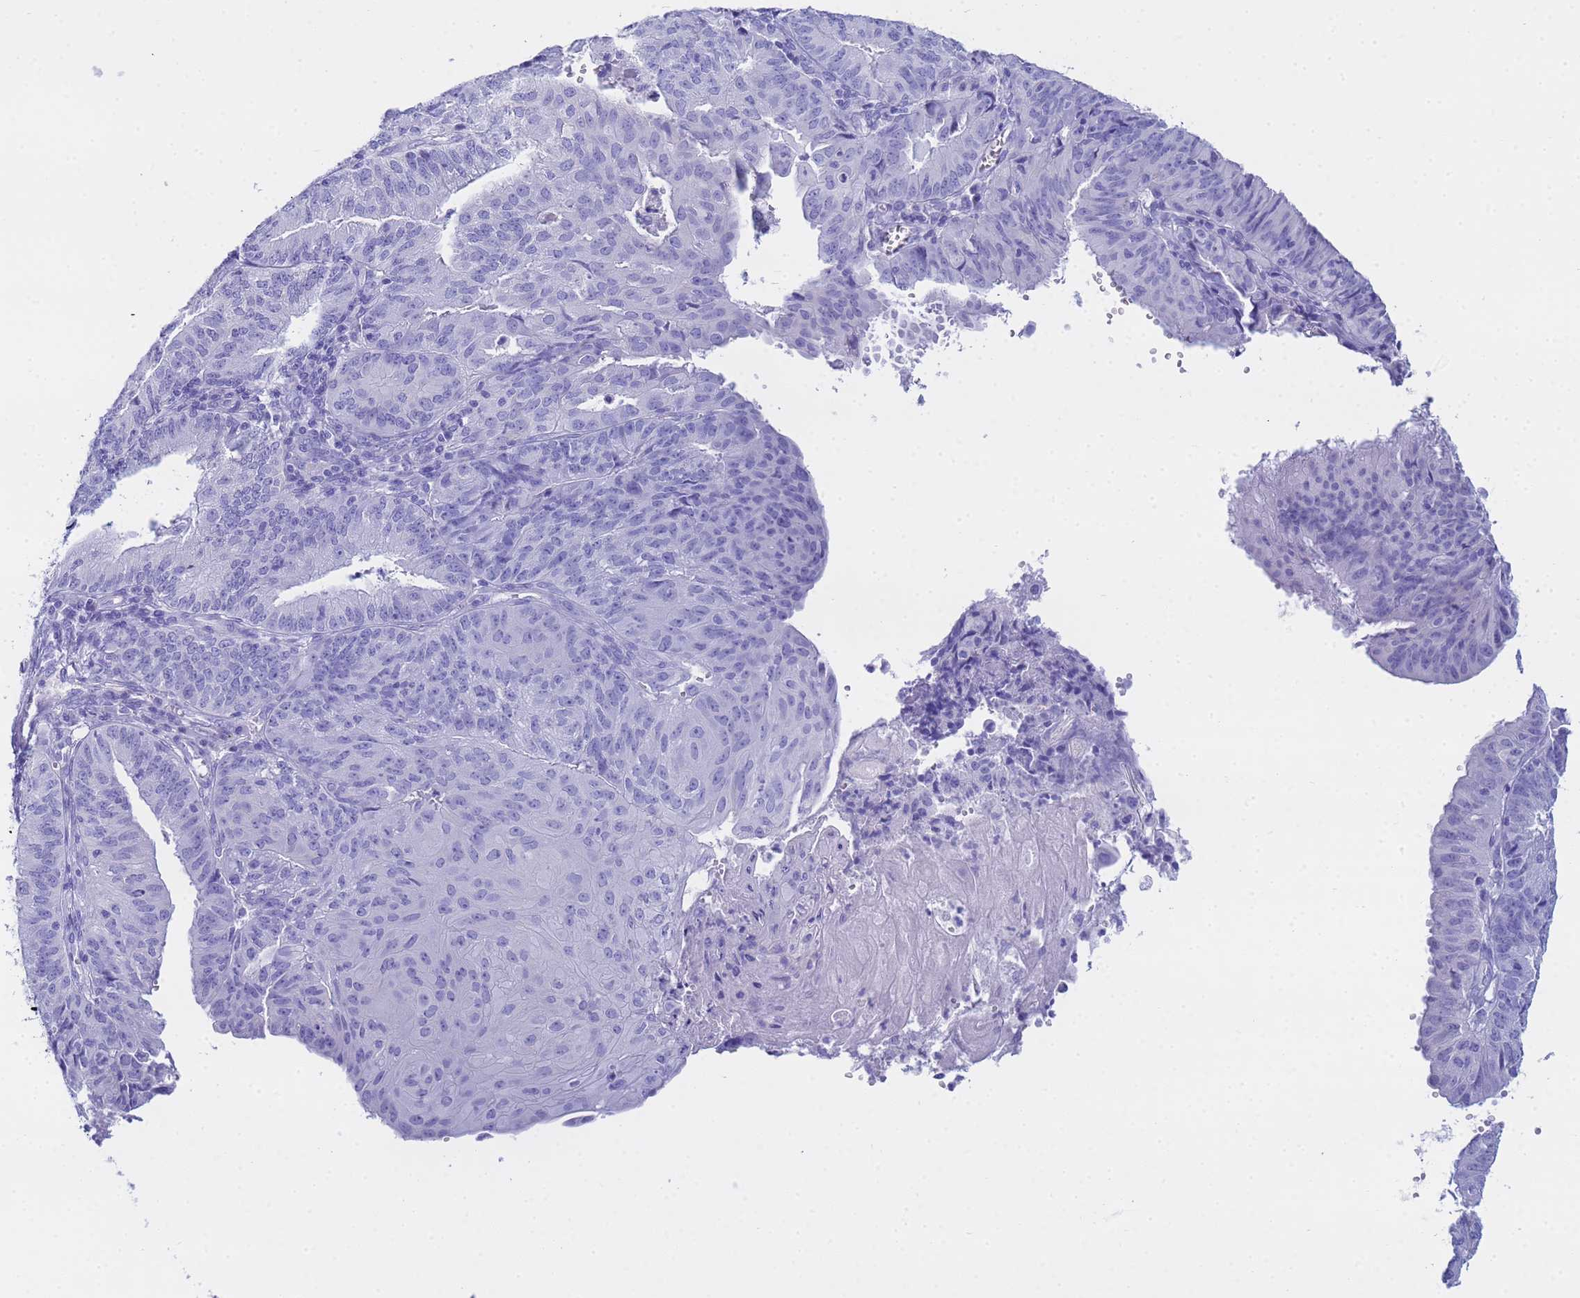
{"staining": {"intensity": "negative", "quantity": "none", "location": "none"}, "tissue": "endometrial cancer", "cell_type": "Tumor cells", "image_type": "cancer", "snomed": [{"axis": "morphology", "description": "Adenocarcinoma, NOS"}, {"axis": "topography", "description": "Endometrium"}], "caption": "A high-resolution photomicrograph shows IHC staining of endometrial adenocarcinoma, which exhibits no significant expression in tumor cells.", "gene": "AQP12A", "patient": {"sex": "female", "age": 56}}